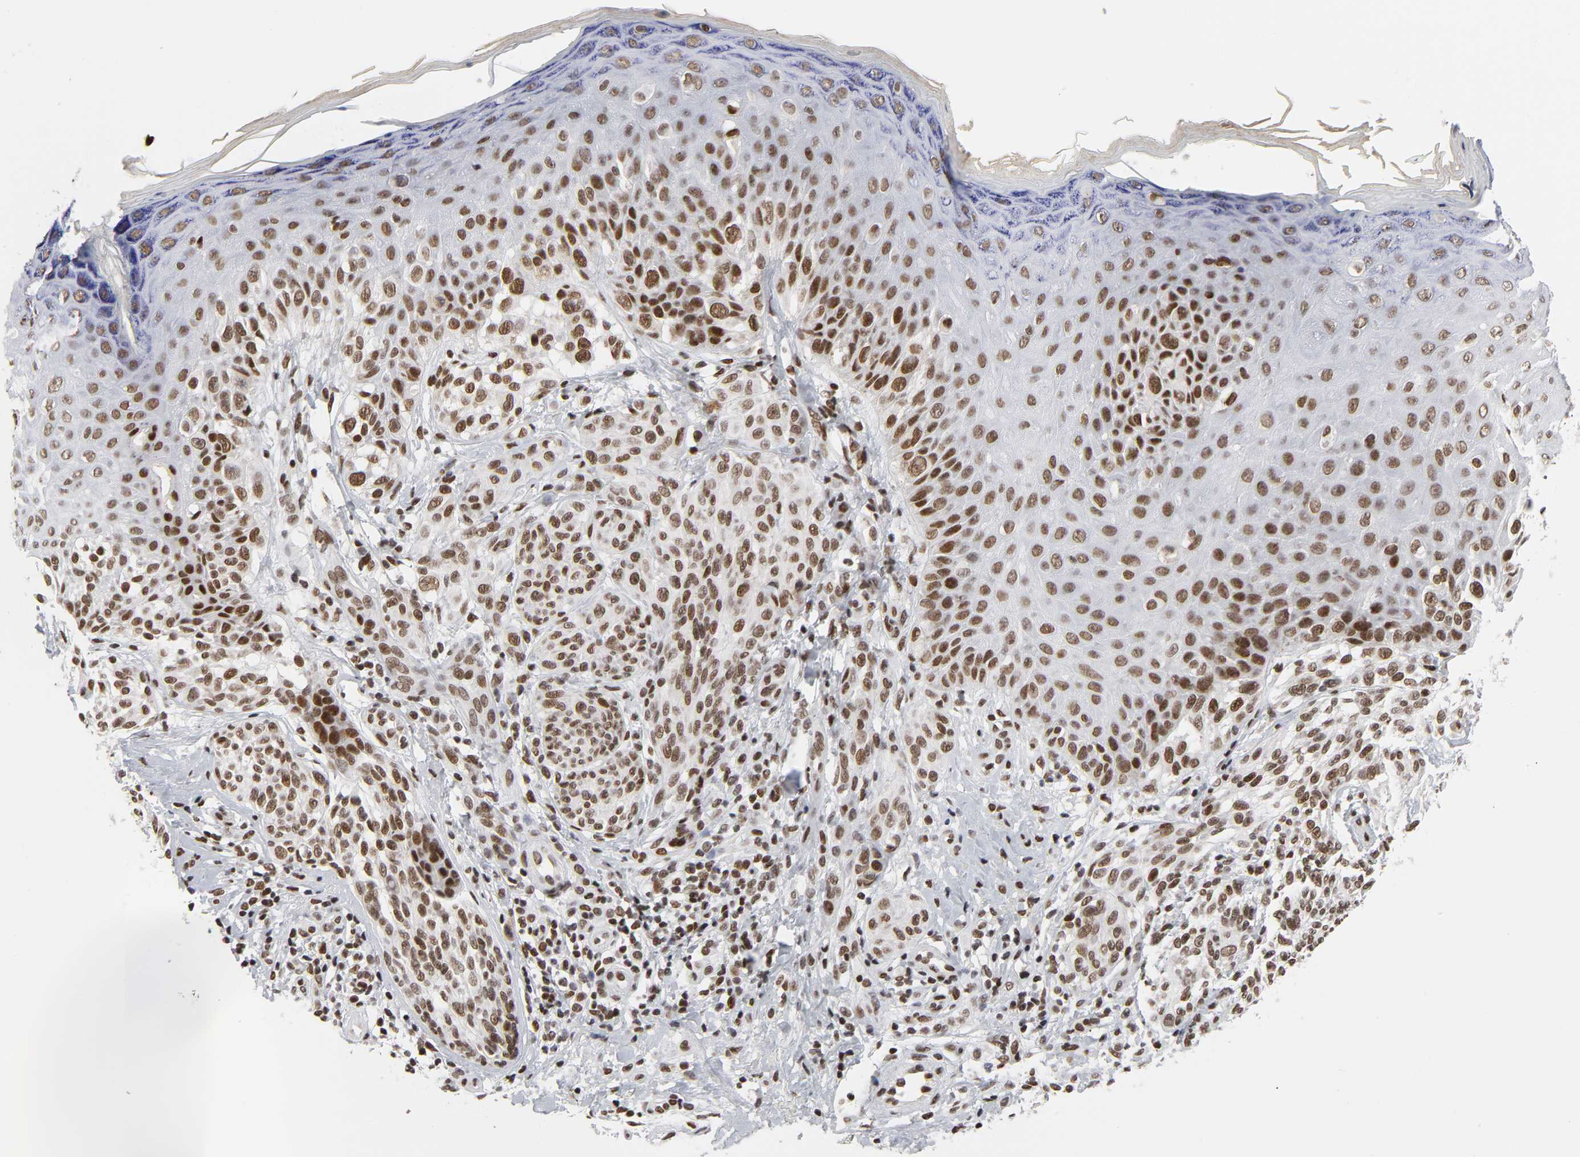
{"staining": {"intensity": "strong", "quantity": ">75%", "location": "nuclear"}, "tissue": "melanoma", "cell_type": "Tumor cells", "image_type": "cancer", "snomed": [{"axis": "morphology", "description": "Malignant melanoma, NOS"}, {"axis": "topography", "description": "Skin"}], "caption": "The immunohistochemical stain shows strong nuclear positivity in tumor cells of malignant melanoma tissue. (brown staining indicates protein expression, while blue staining denotes nuclei).", "gene": "CREBBP", "patient": {"sex": "male", "age": 57}}